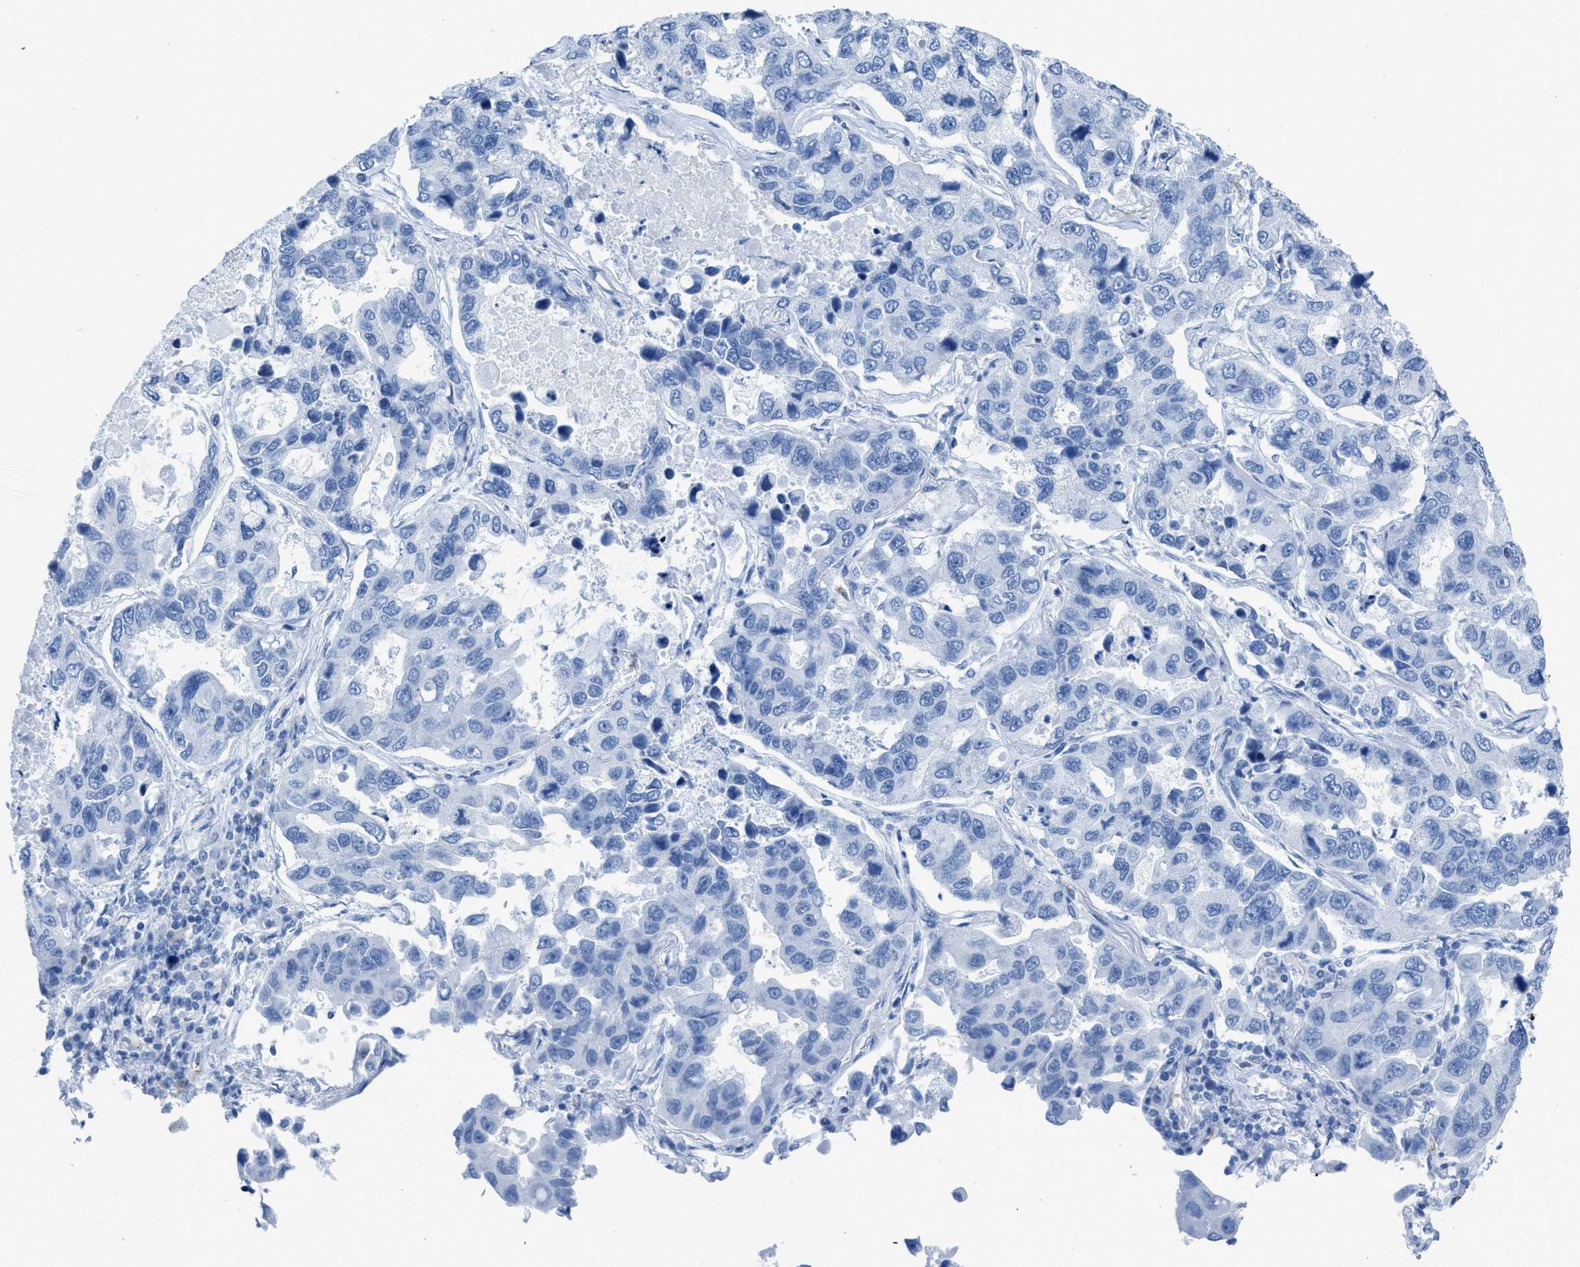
{"staining": {"intensity": "negative", "quantity": "none", "location": "none"}, "tissue": "lung cancer", "cell_type": "Tumor cells", "image_type": "cancer", "snomed": [{"axis": "morphology", "description": "Adenocarcinoma, NOS"}, {"axis": "topography", "description": "Lung"}], "caption": "Photomicrograph shows no significant protein staining in tumor cells of lung adenocarcinoma. The staining is performed using DAB (3,3'-diaminobenzidine) brown chromogen with nuclei counter-stained in using hematoxylin.", "gene": "CDKN2A", "patient": {"sex": "male", "age": 64}}